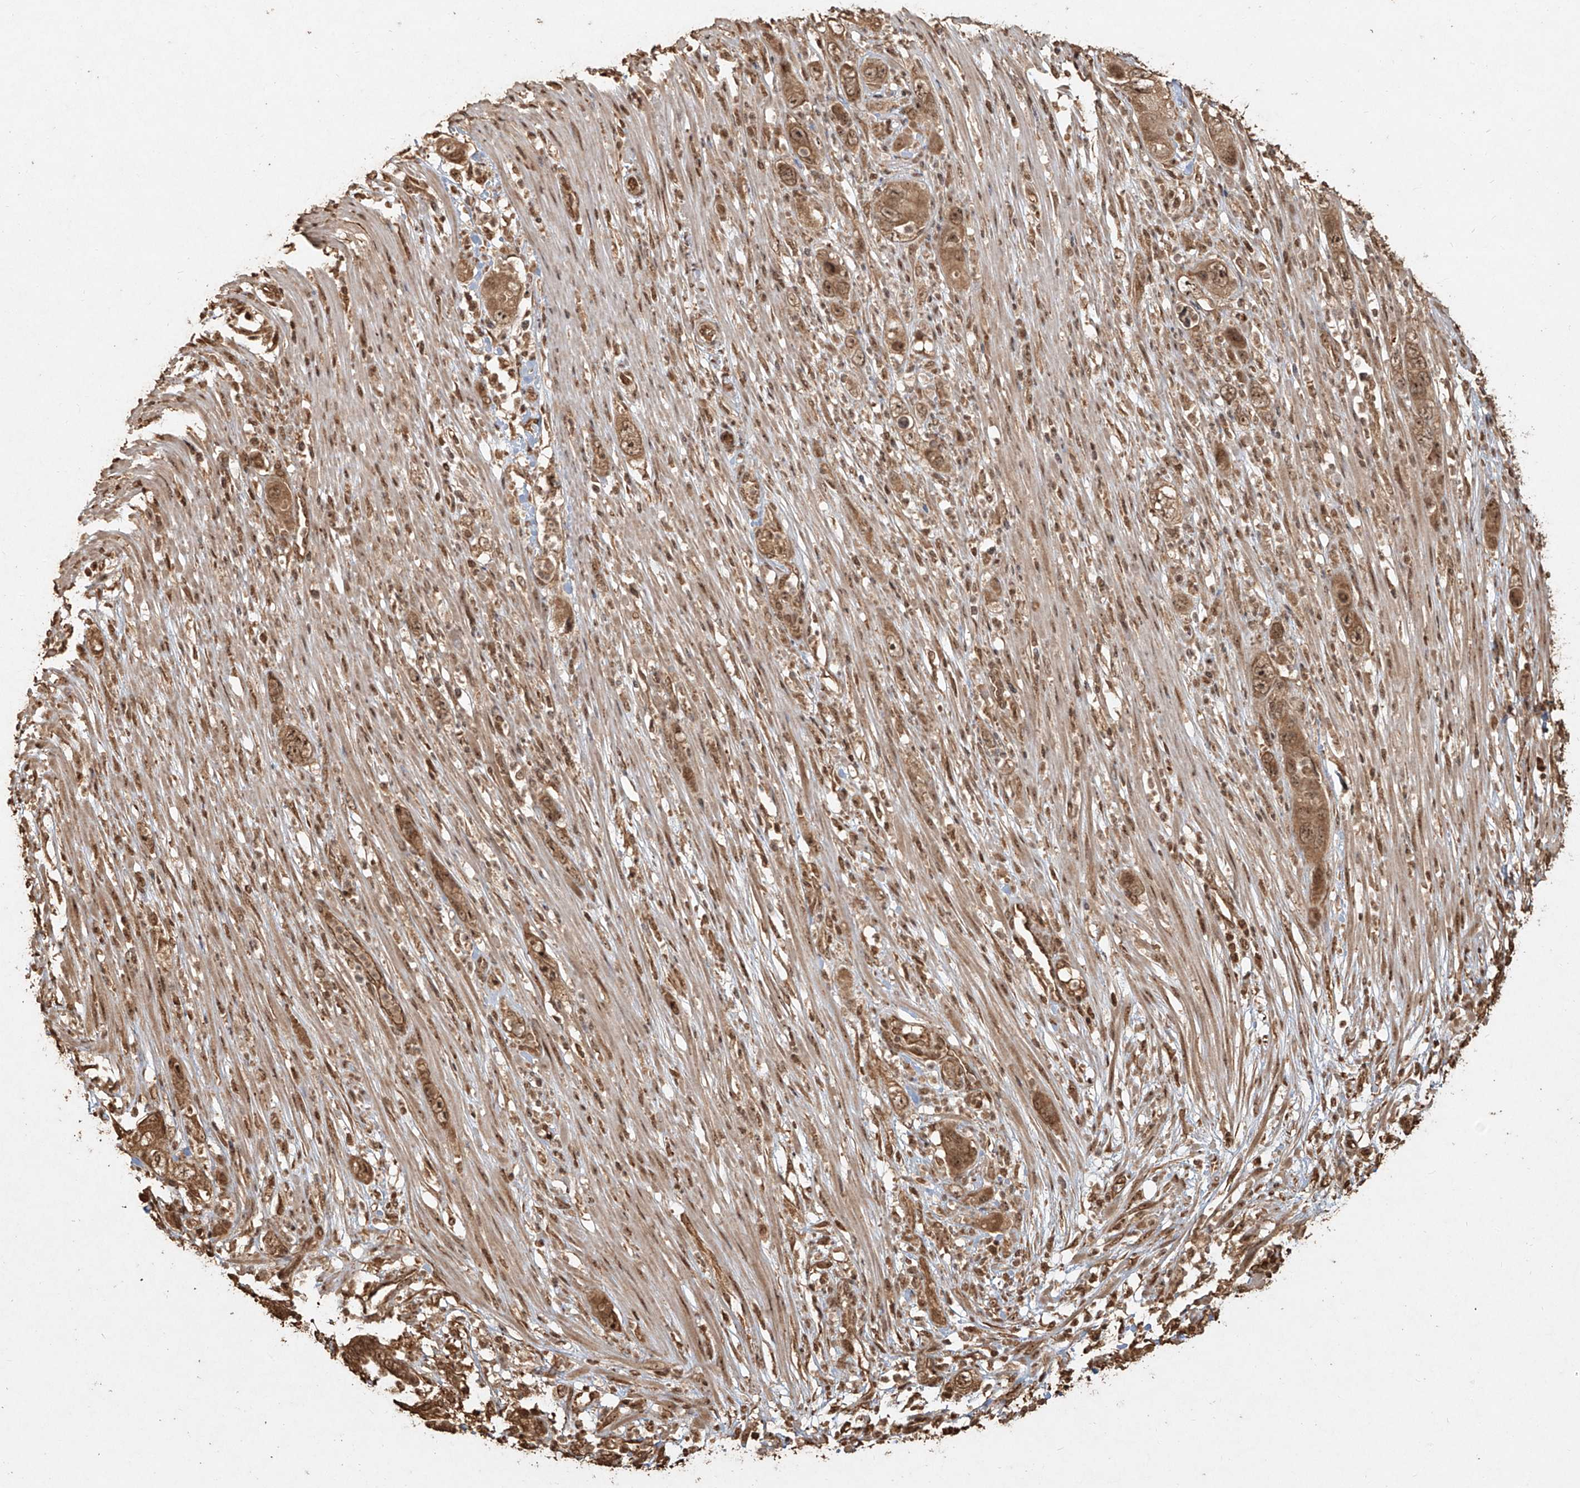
{"staining": {"intensity": "moderate", "quantity": ">75%", "location": "cytoplasmic/membranous,nuclear"}, "tissue": "pancreatic cancer", "cell_type": "Tumor cells", "image_type": "cancer", "snomed": [{"axis": "morphology", "description": "Adenocarcinoma, NOS"}, {"axis": "topography", "description": "Pancreas"}], "caption": "An image of human pancreatic cancer stained for a protein displays moderate cytoplasmic/membranous and nuclear brown staining in tumor cells.", "gene": "UBE2K", "patient": {"sex": "female", "age": 71}}